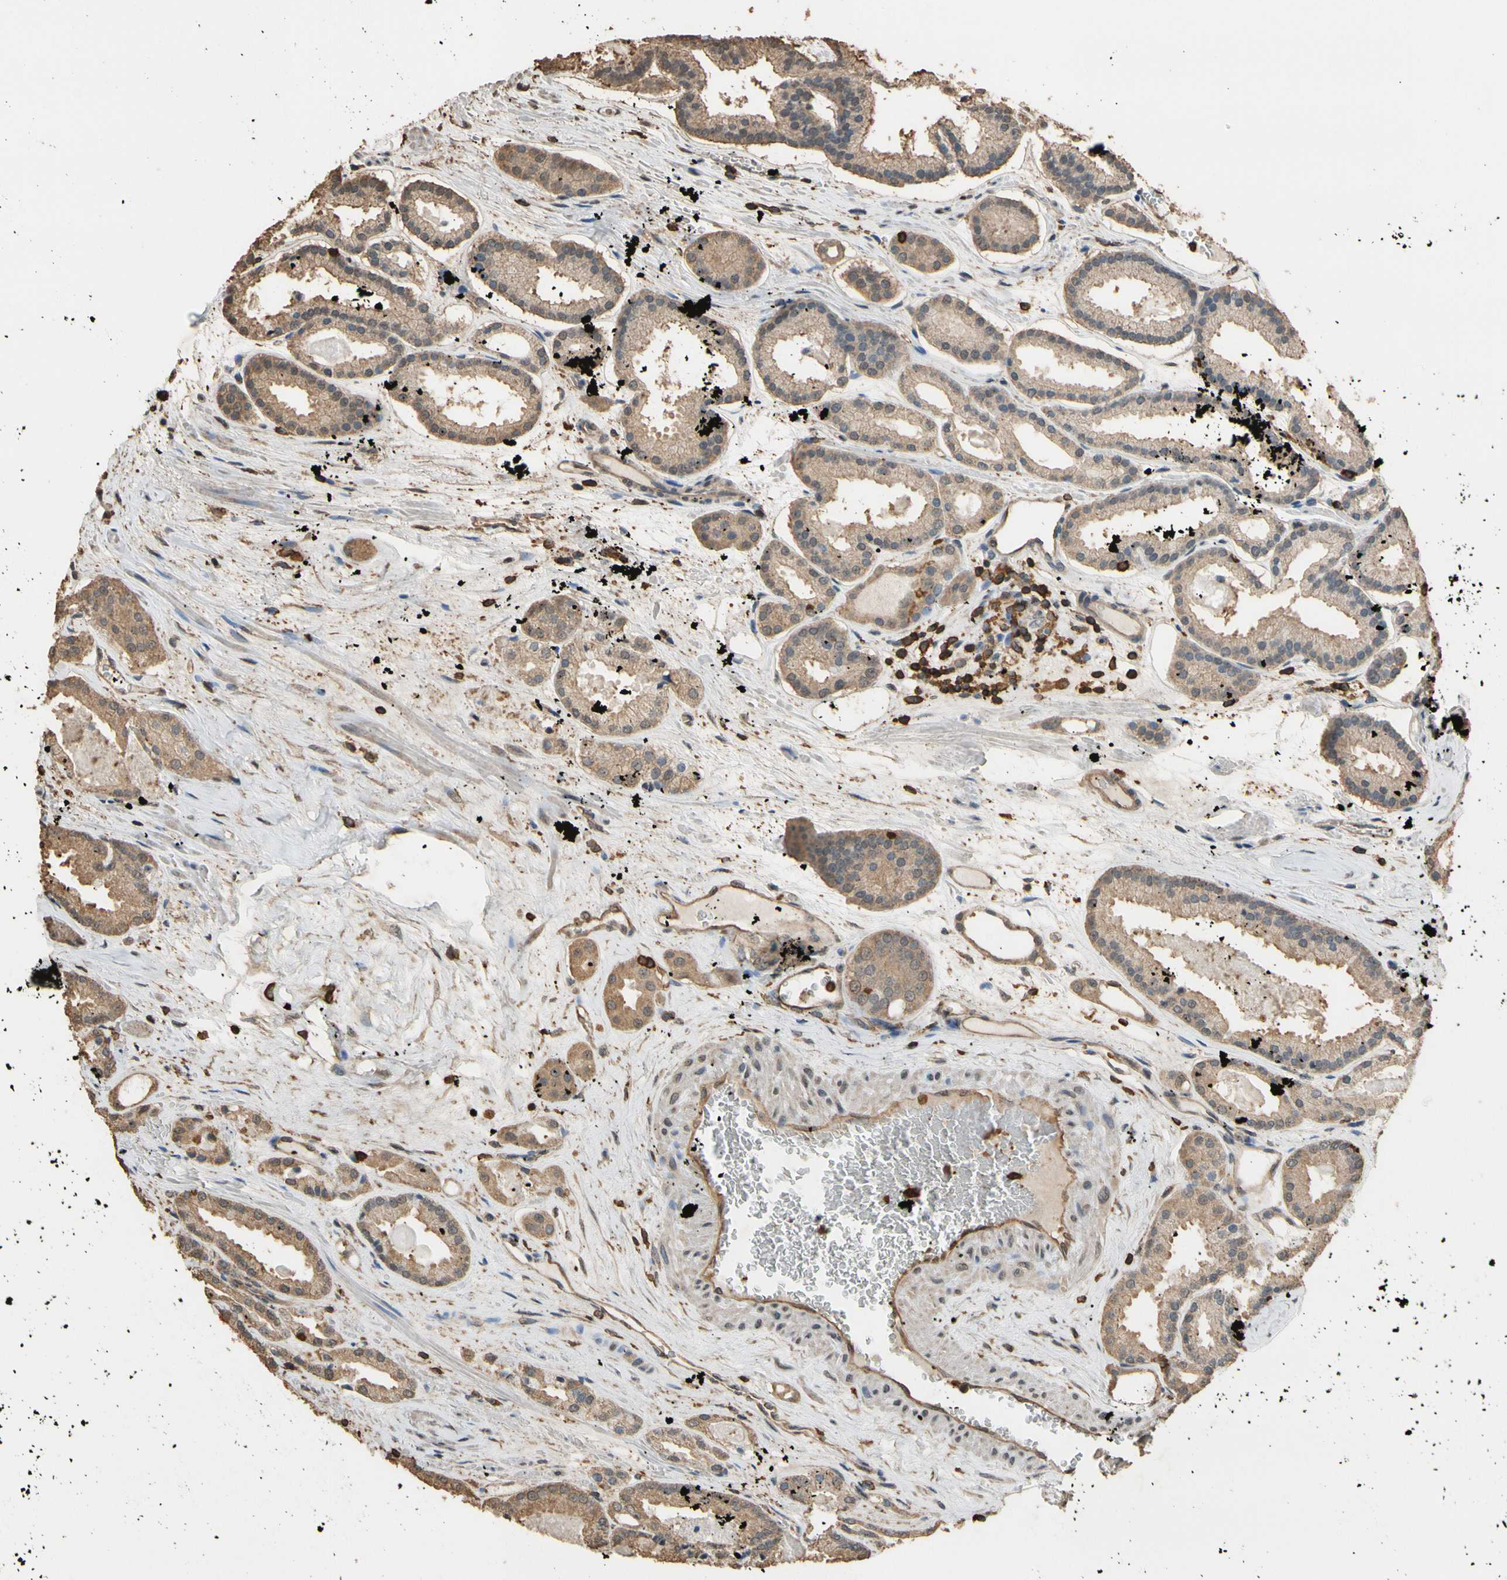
{"staining": {"intensity": "moderate", "quantity": ">75%", "location": "cytoplasmic/membranous"}, "tissue": "prostate cancer", "cell_type": "Tumor cells", "image_type": "cancer", "snomed": [{"axis": "morphology", "description": "Adenocarcinoma, Low grade"}, {"axis": "topography", "description": "Prostate"}], "caption": "Moderate cytoplasmic/membranous protein staining is appreciated in approximately >75% of tumor cells in prostate cancer.", "gene": "TNFSF13B", "patient": {"sex": "male", "age": 59}}